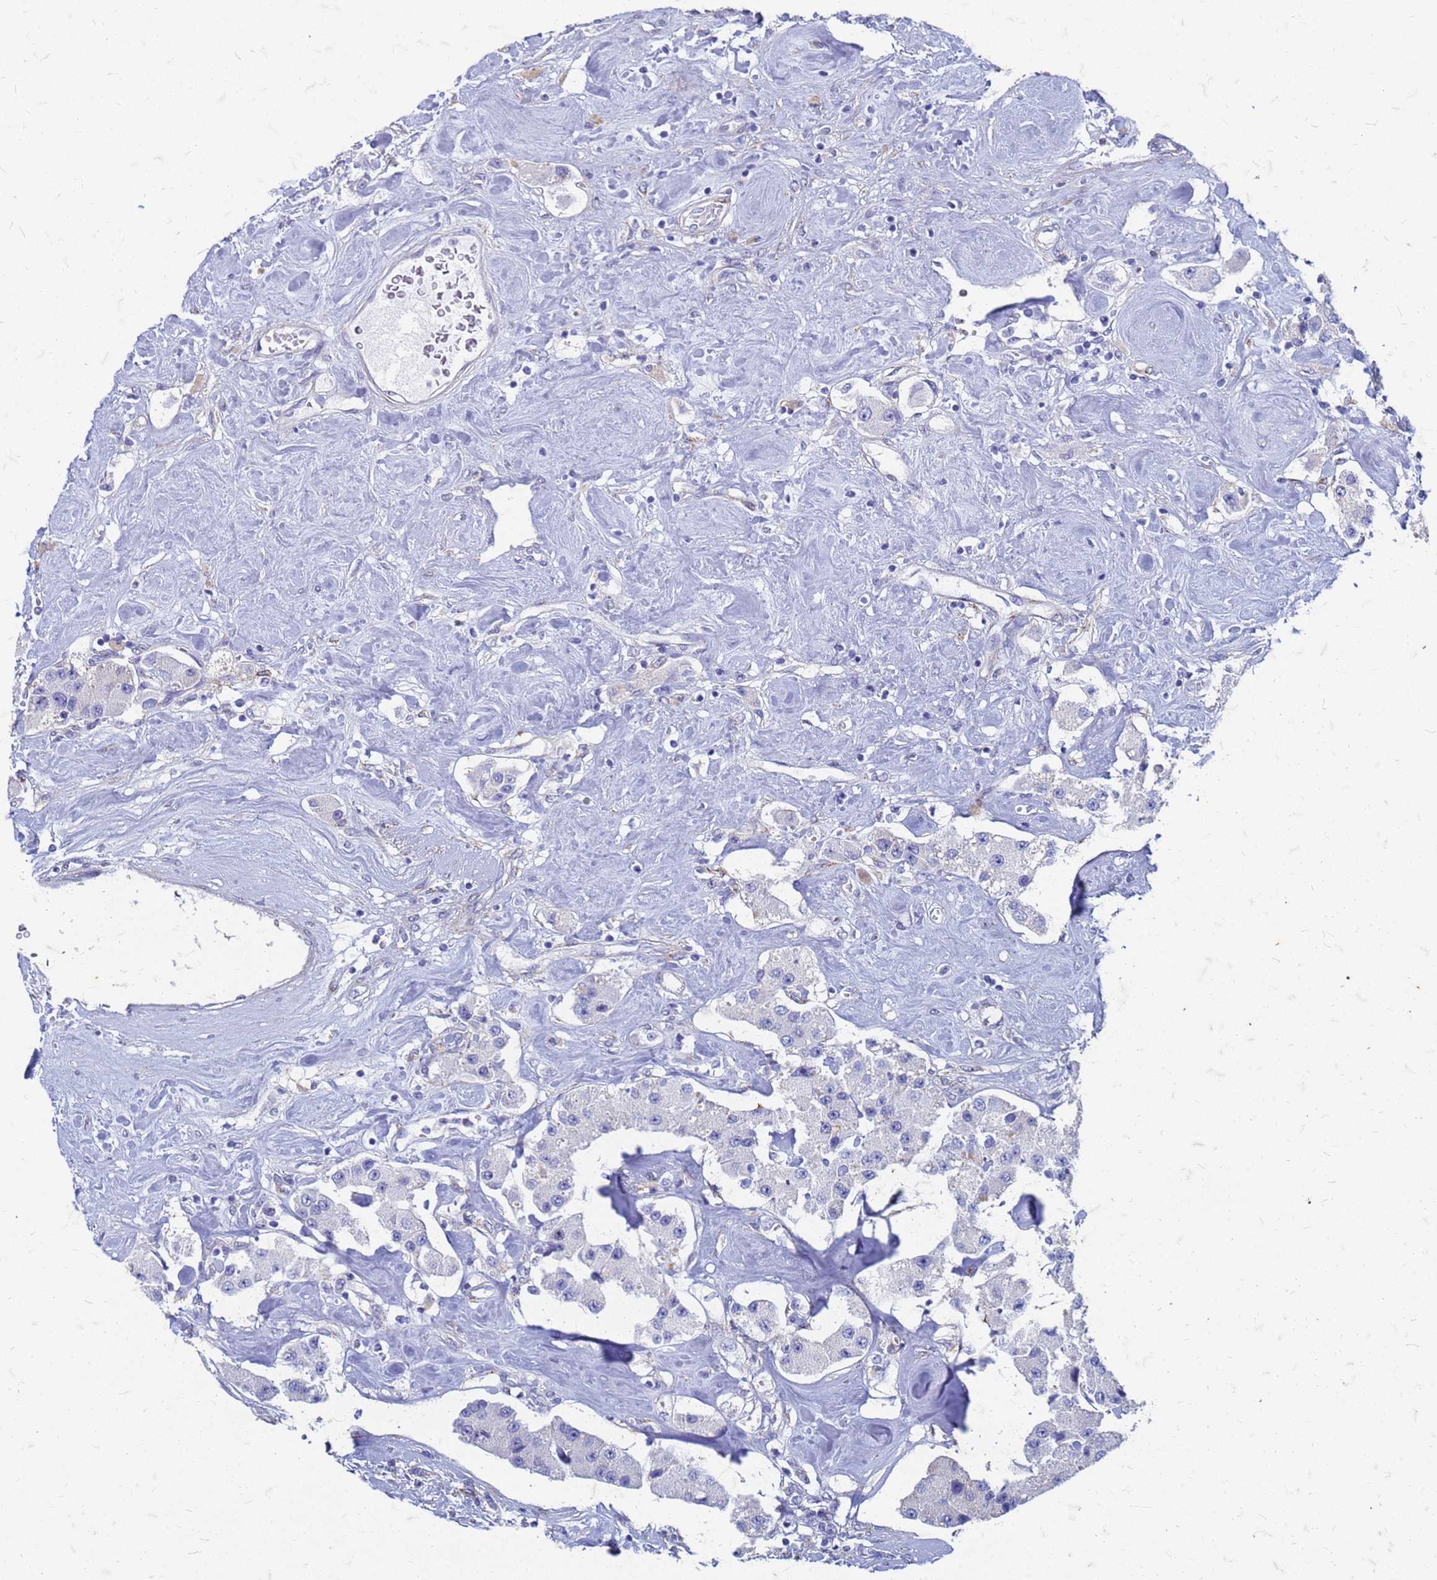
{"staining": {"intensity": "negative", "quantity": "none", "location": "none"}, "tissue": "carcinoid", "cell_type": "Tumor cells", "image_type": "cancer", "snomed": [{"axis": "morphology", "description": "Carcinoid, malignant, NOS"}, {"axis": "topography", "description": "Pancreas"}], "caption": "Micrograph shows no protein staining in tumor cells of malignant carcinoid tissue. (Stains: DAB immunohistochemistry with hematoxylin counter stain, Microscopy: brightfield microscopy at high magnification).", "gene": "TRIM64B", "patient": {"sex": "male", "age": 41}}